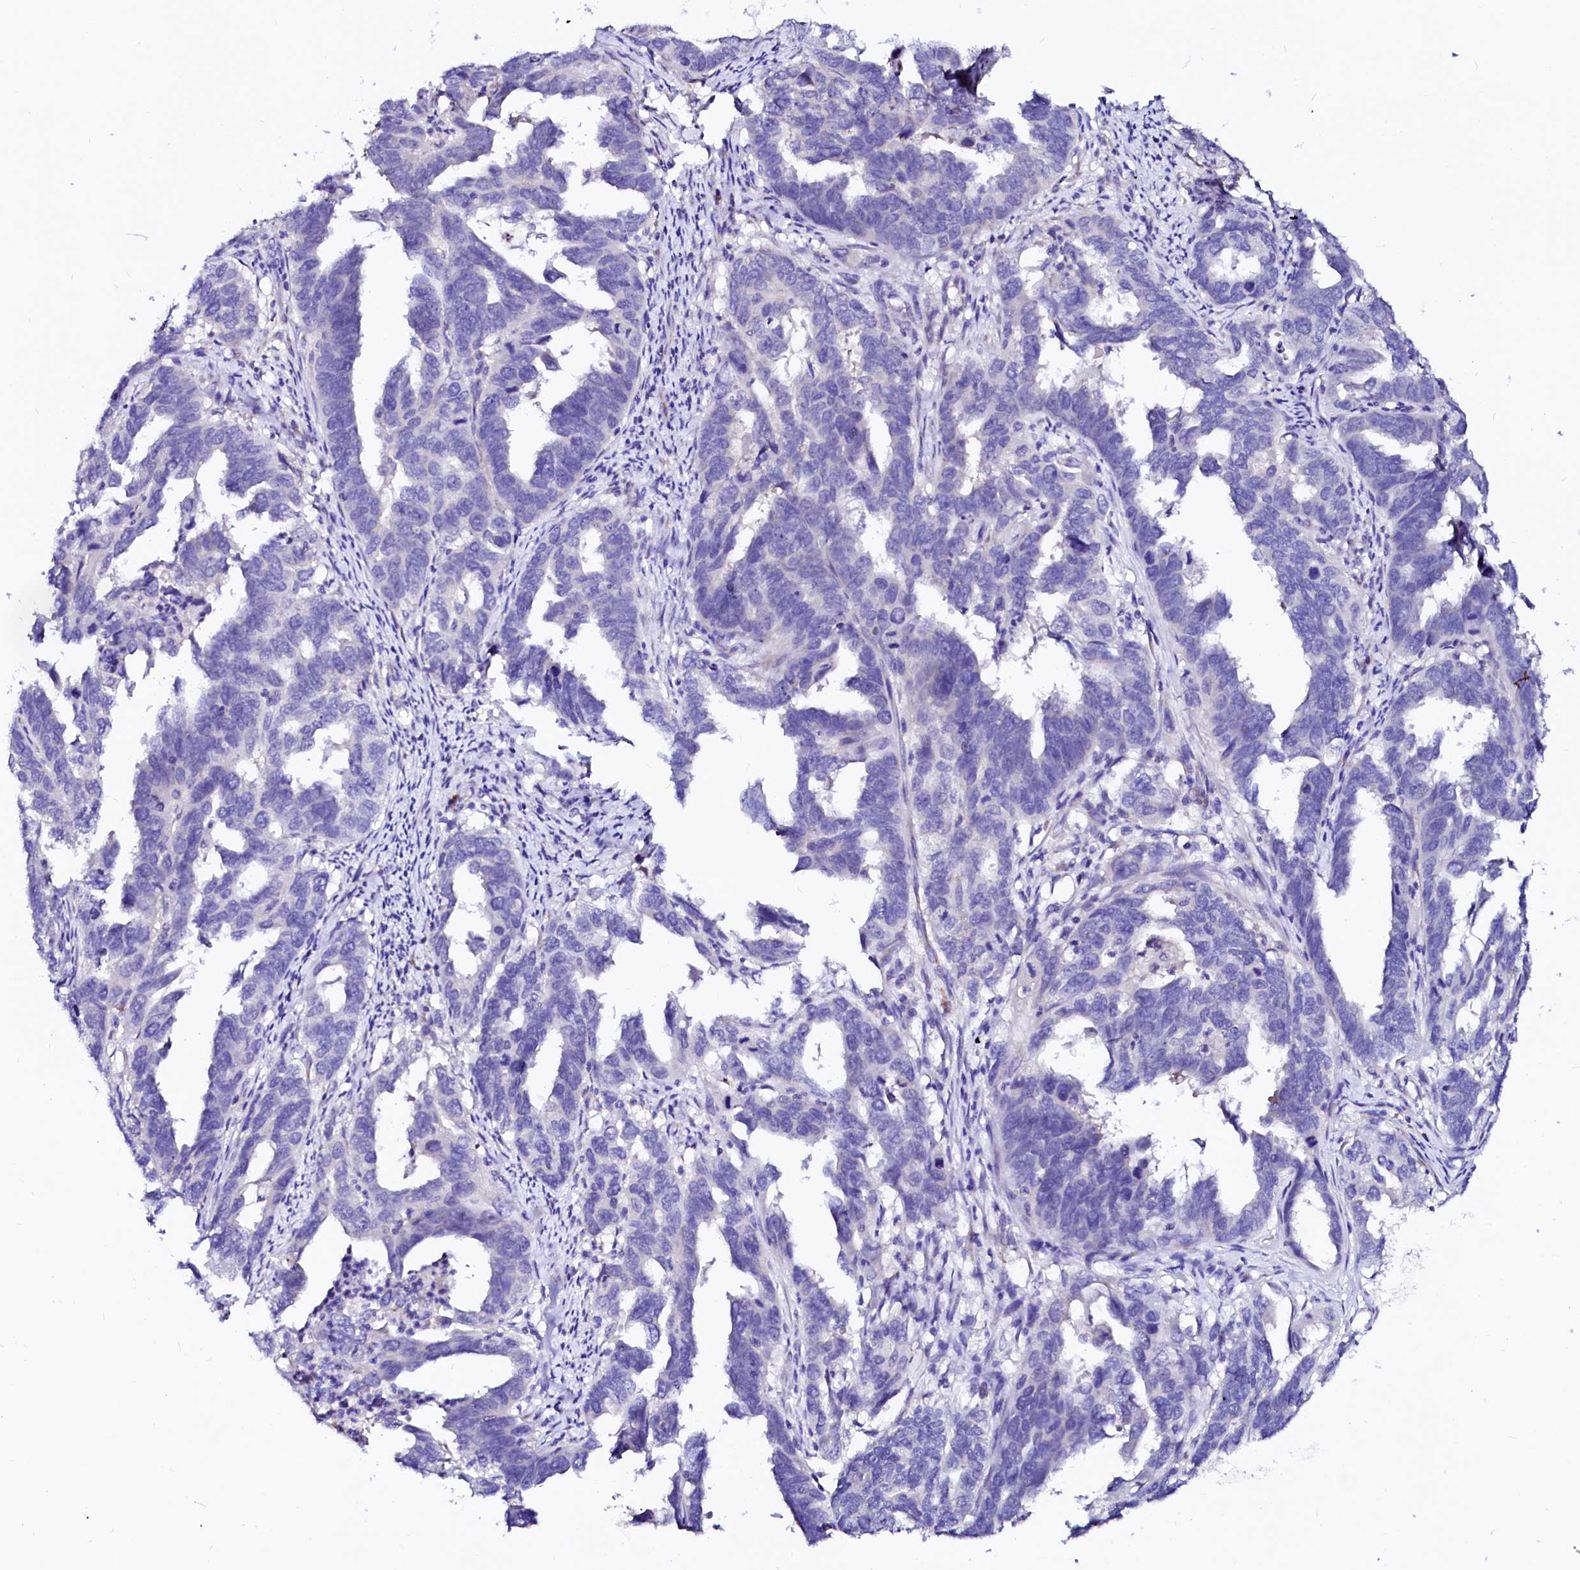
{"staining": {"intensity": "negative", "quantity": "none", "location": "none"}, "tissue": "endometrial cancer", "cell_type": "Tumor cells", "image_type": "cancer", "snomed": [{"axis": "morphology", "description": "Adenocarcinoma, NOS"}, {"axis": "topography", "description": "Endometrium"}], "caption": "IHC of endometrial cancer displays no expression in tumor cells.", "gene": "BTBD16", "patient": {"sex": "female", "age": 65}}